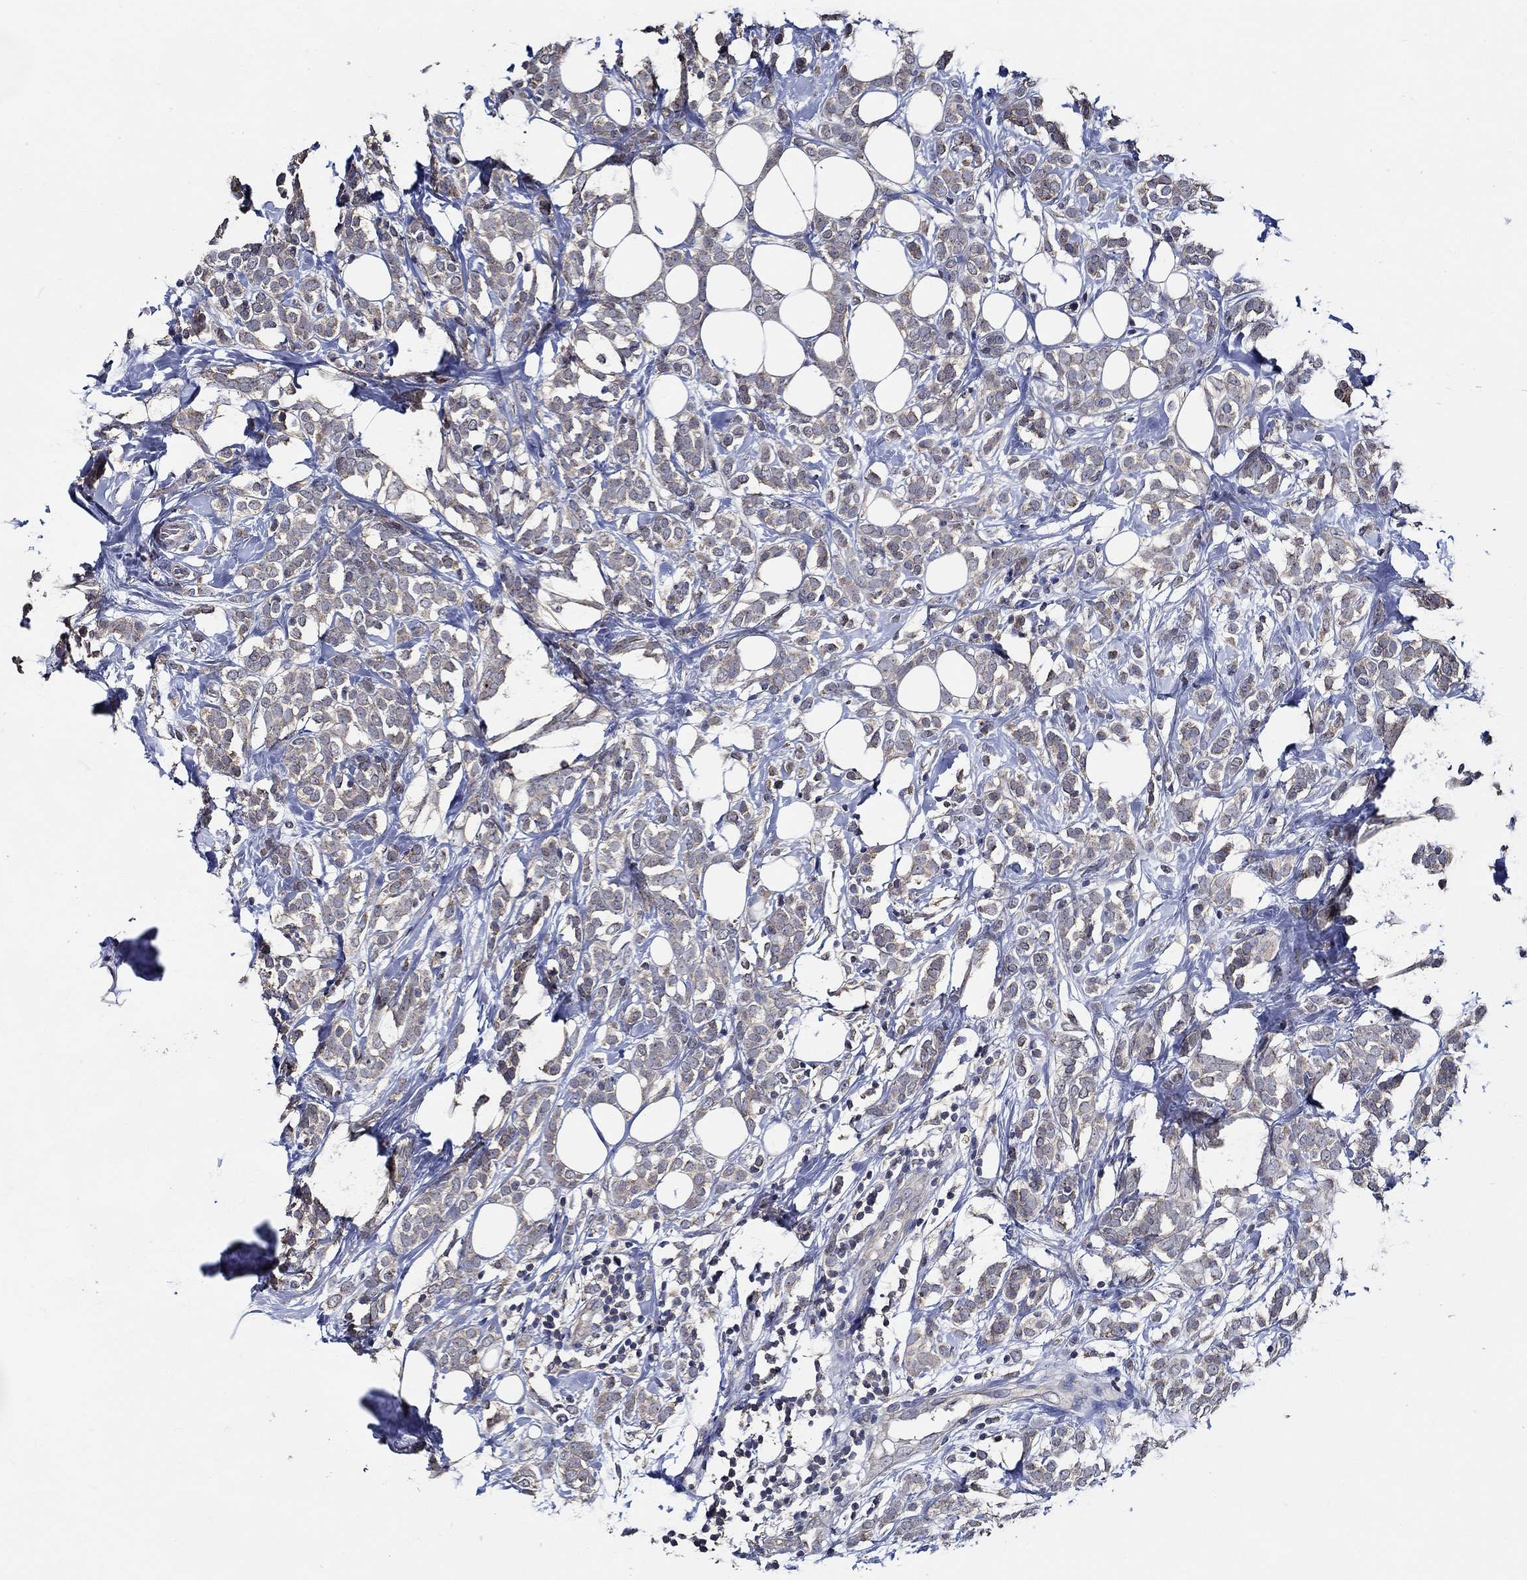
{"staining": {"intensity": "weak", "quantity": "<25%", "location": "cytoplasmic/membranous"}, "tissue": "breast cancer", "cell_type": "Tumor cells", "image_type": "cancer", "snomed": [{"axis": "morphology", "description": "Lobular carcinoma"}, {"axis": "topography", "description": "Breast"}], "caption": "Image shows no protein staining in tumor cells of lobular carcinoma (breast) tissue.", "gene": "WDR53", "patient": {"sex": "female", "age": 49}}